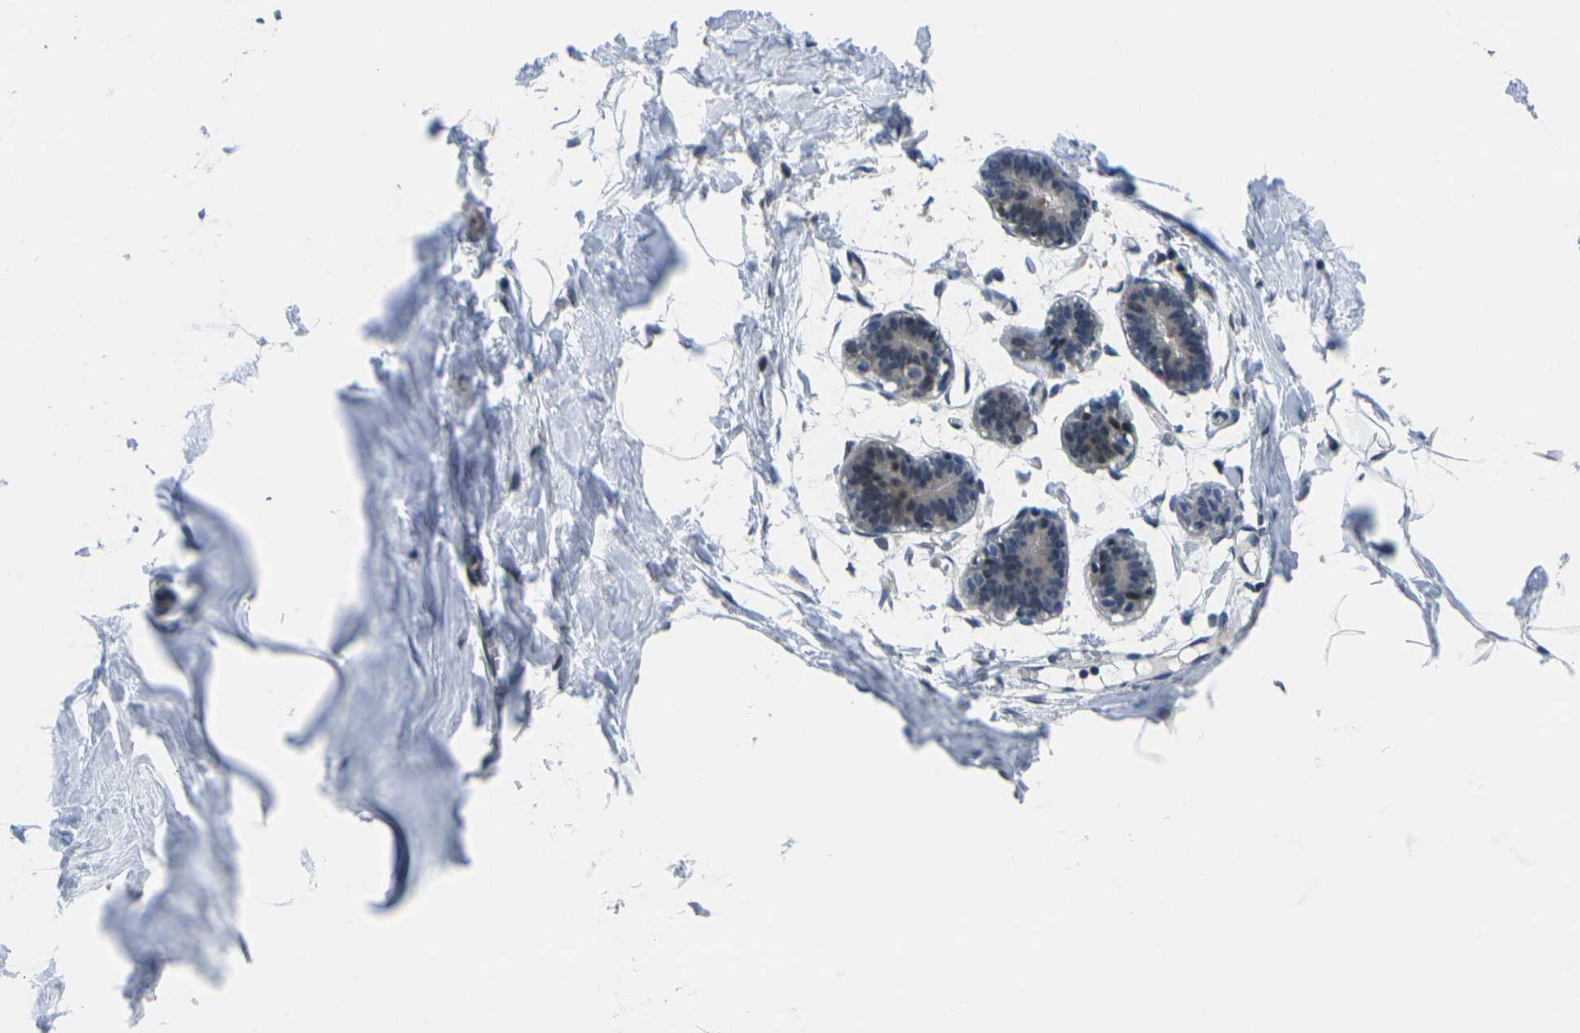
{"staining": {"intensity": "negative", "quantity": "none", "location": "none"}, "tissue": "breast", "cell_type": "Adipocytes", "image_type": "normal", "snomed": [{"axis": "morphology", "description": "Normal tissue, NOS"}, {"axis": "topography", "description": "Breast"}], "caption": "High power microscopy image of an immunohistochemistry (IHC) histopathology image of unremarkable breast, revealing no significant staining in adipocytes. (Brightfield microscopy of DAB IHC at high magnification).", "gene": "ROBO2", "patient": {"sex": "female", "age": 27}}